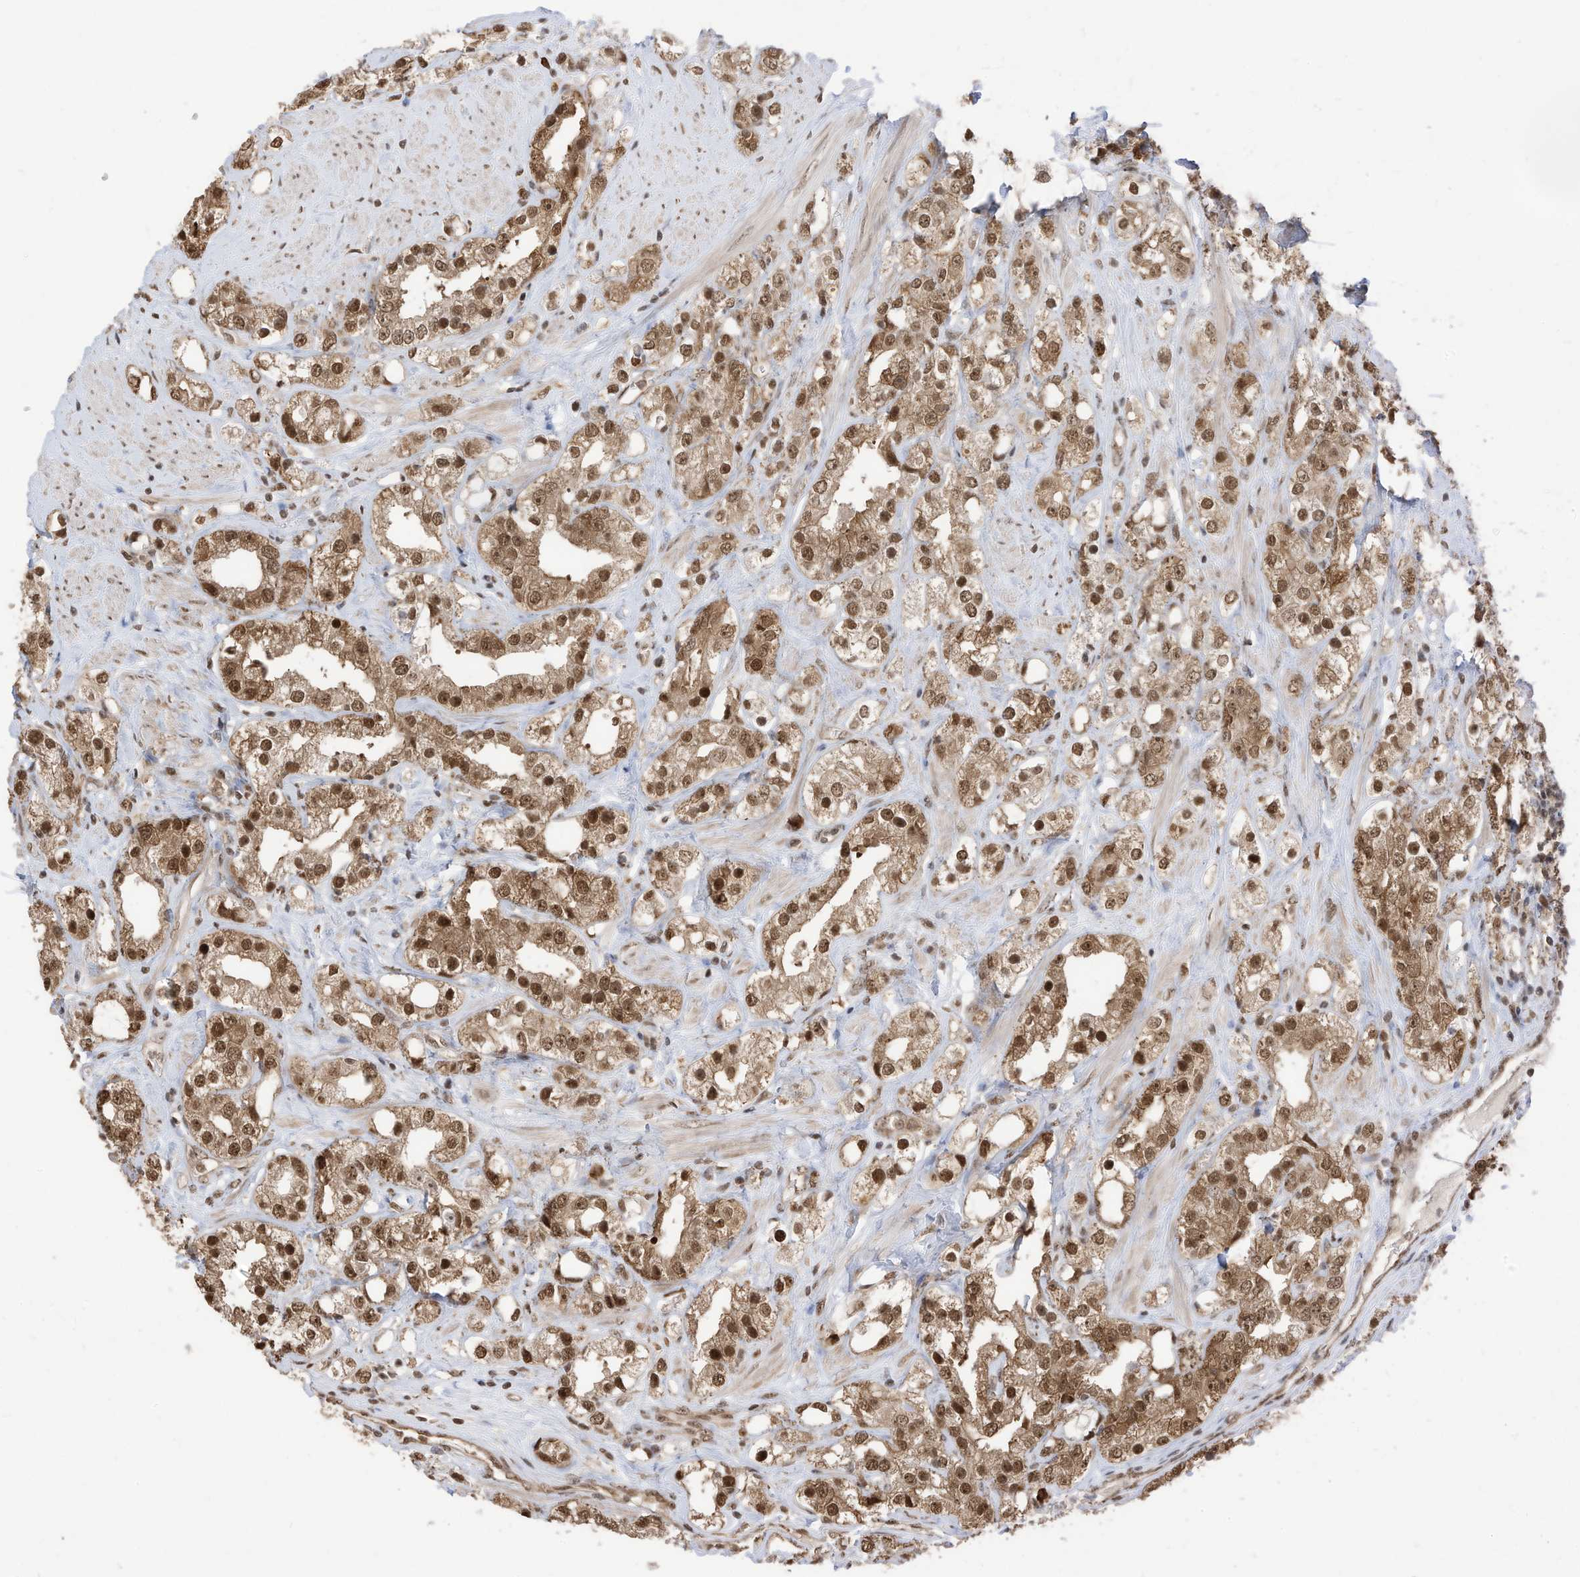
{"staining": {"intensity": "moderate", "quantity": ">75%", "location": "cytoplasmic/membranous,nuclear"}, "tissue": "prostate cancer", "cell_type": "Tumor cells", "image_type": "cancer", "snomed": [{"axis": "morphology", "description": "Adenocarcinoma, NOS"}, {"axis": "topography", "description": "Prostate"}], "caption": "Prostate cancer (adenocarcinoma) stained with a brown dye shows moderate cytoplasmic/membranous and nuclear positive expression in approximately >75% of tumor cells.", "gene": "ZNF195", "patient": {"sex": "male", "age": 79}}